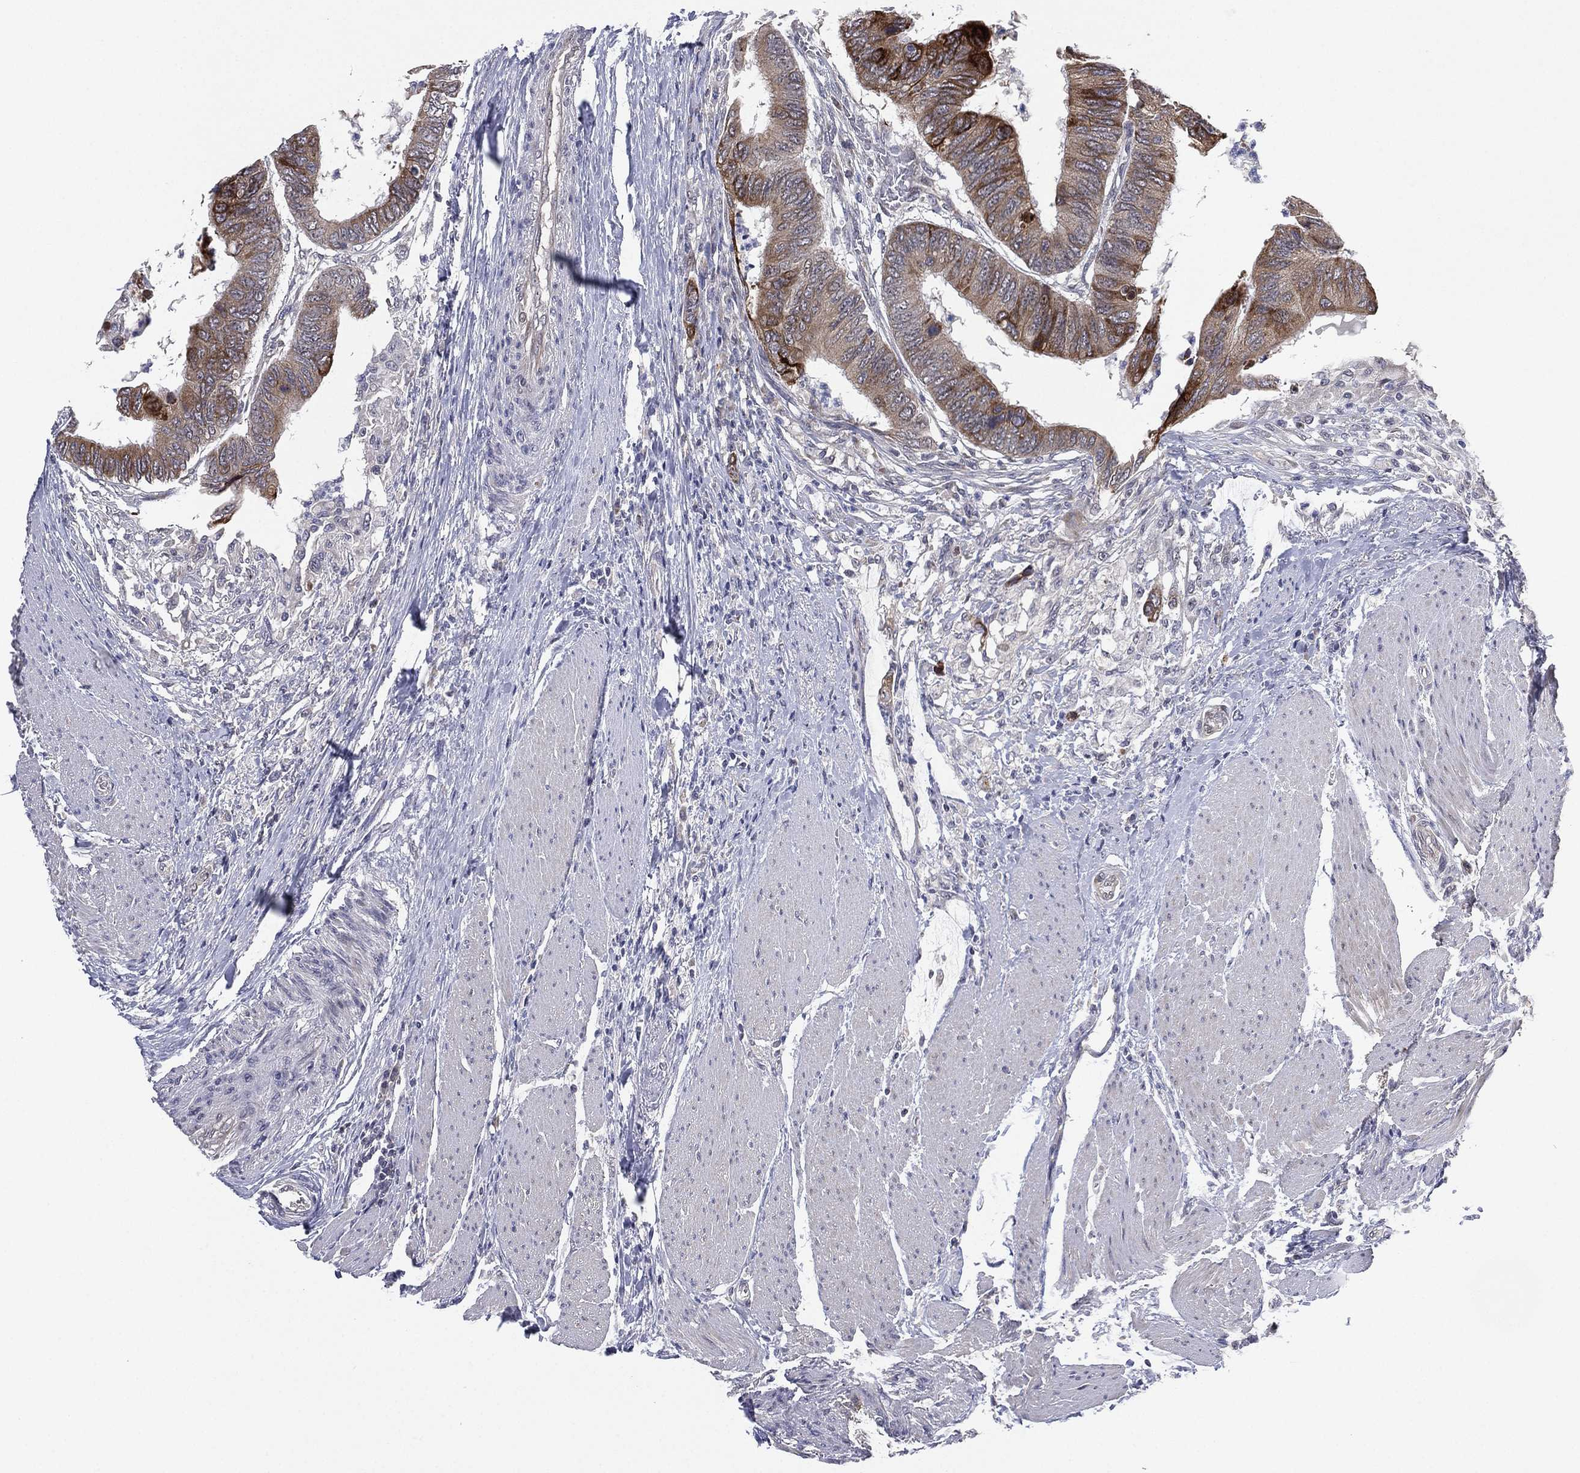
{"staining": {"intensity": "moderate", "quantity": "25%-75%", "location": "cytoplasmic/membranous"}, "tissue": "colorectal cancer", "cell_type": "Tumor cells", "image_type": "cancer", "snomed": [{"axis": "morphology", "description": "Normal tissue, NOS"}, {"axis": "morphology", "description": "Adenocarcinoma, NOS"}, {"axis": "topography", "description": "Rectum"}, {"axis": "topography", "description": "Peripheral nerve tissue"}], "caption": "Immunohistochemical staining of colorectal cancer displays medium levels of moderate cytoplasmic/membranous protein expression in about 25%-75% of tumor cells.", "gene": "KAT14", "patient": {"sex": "male", "age": 92}}